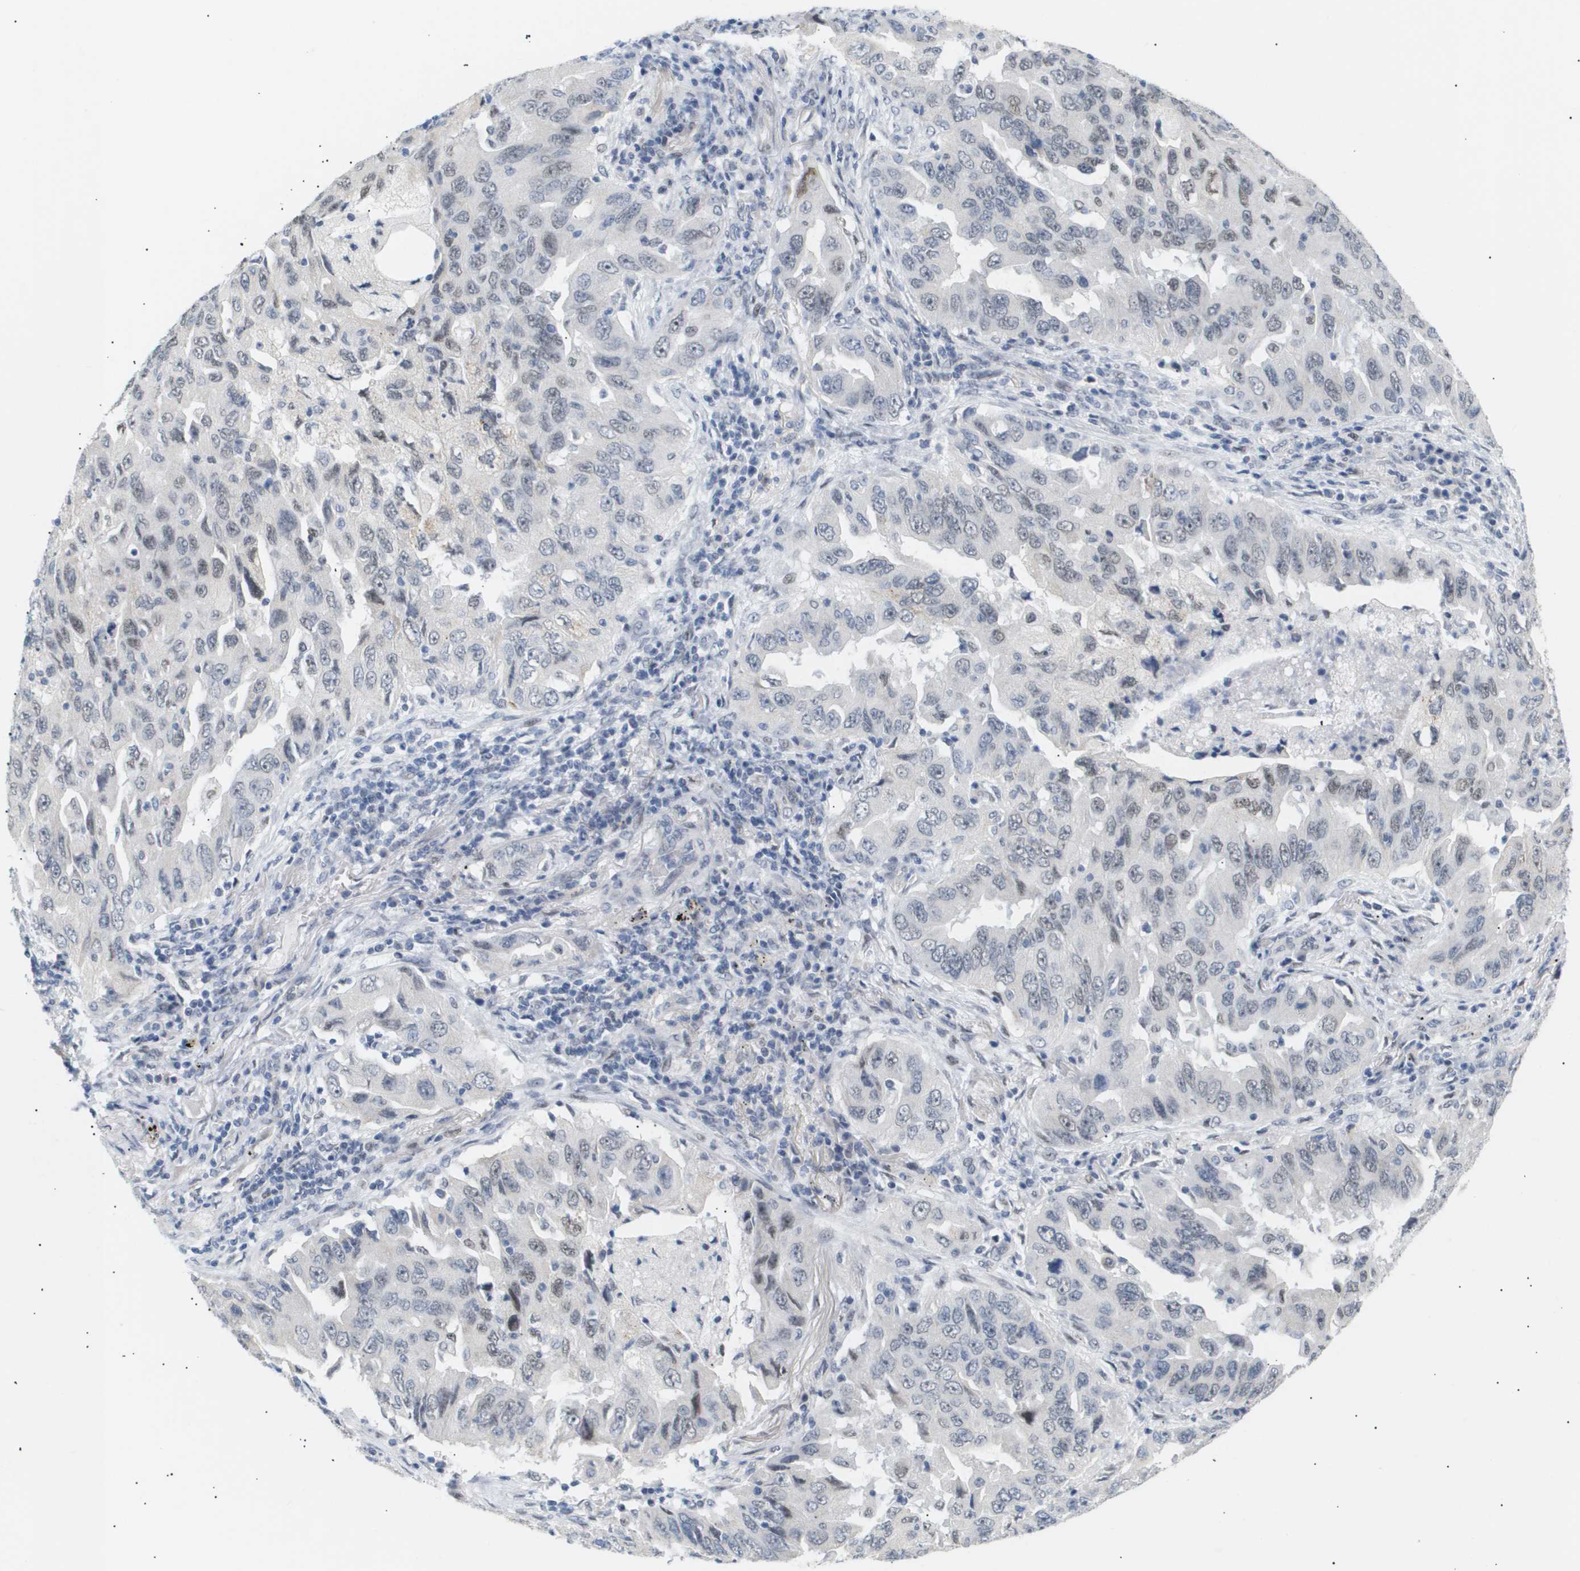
{"staining": {"intensity": "negative", "quantity": "none", "location": "none"}, "tissue": "lung cancer", "cell_type": "Tumor cells", "image_type": "cancer", "snomed": [{"axis": "morphology", "description": "Adenocarcinoma, NOS"}, {"axis": "topography", "description": "Lung"}], "caption": "Immunohistochemistry (IHC) histopathology image of neoplastic tissue: human lung cancer stained with DAB reveals no significant protein staining in tumor cells.", "gene": "PPARD", "patient": {"sex": "female", "age": 65}}